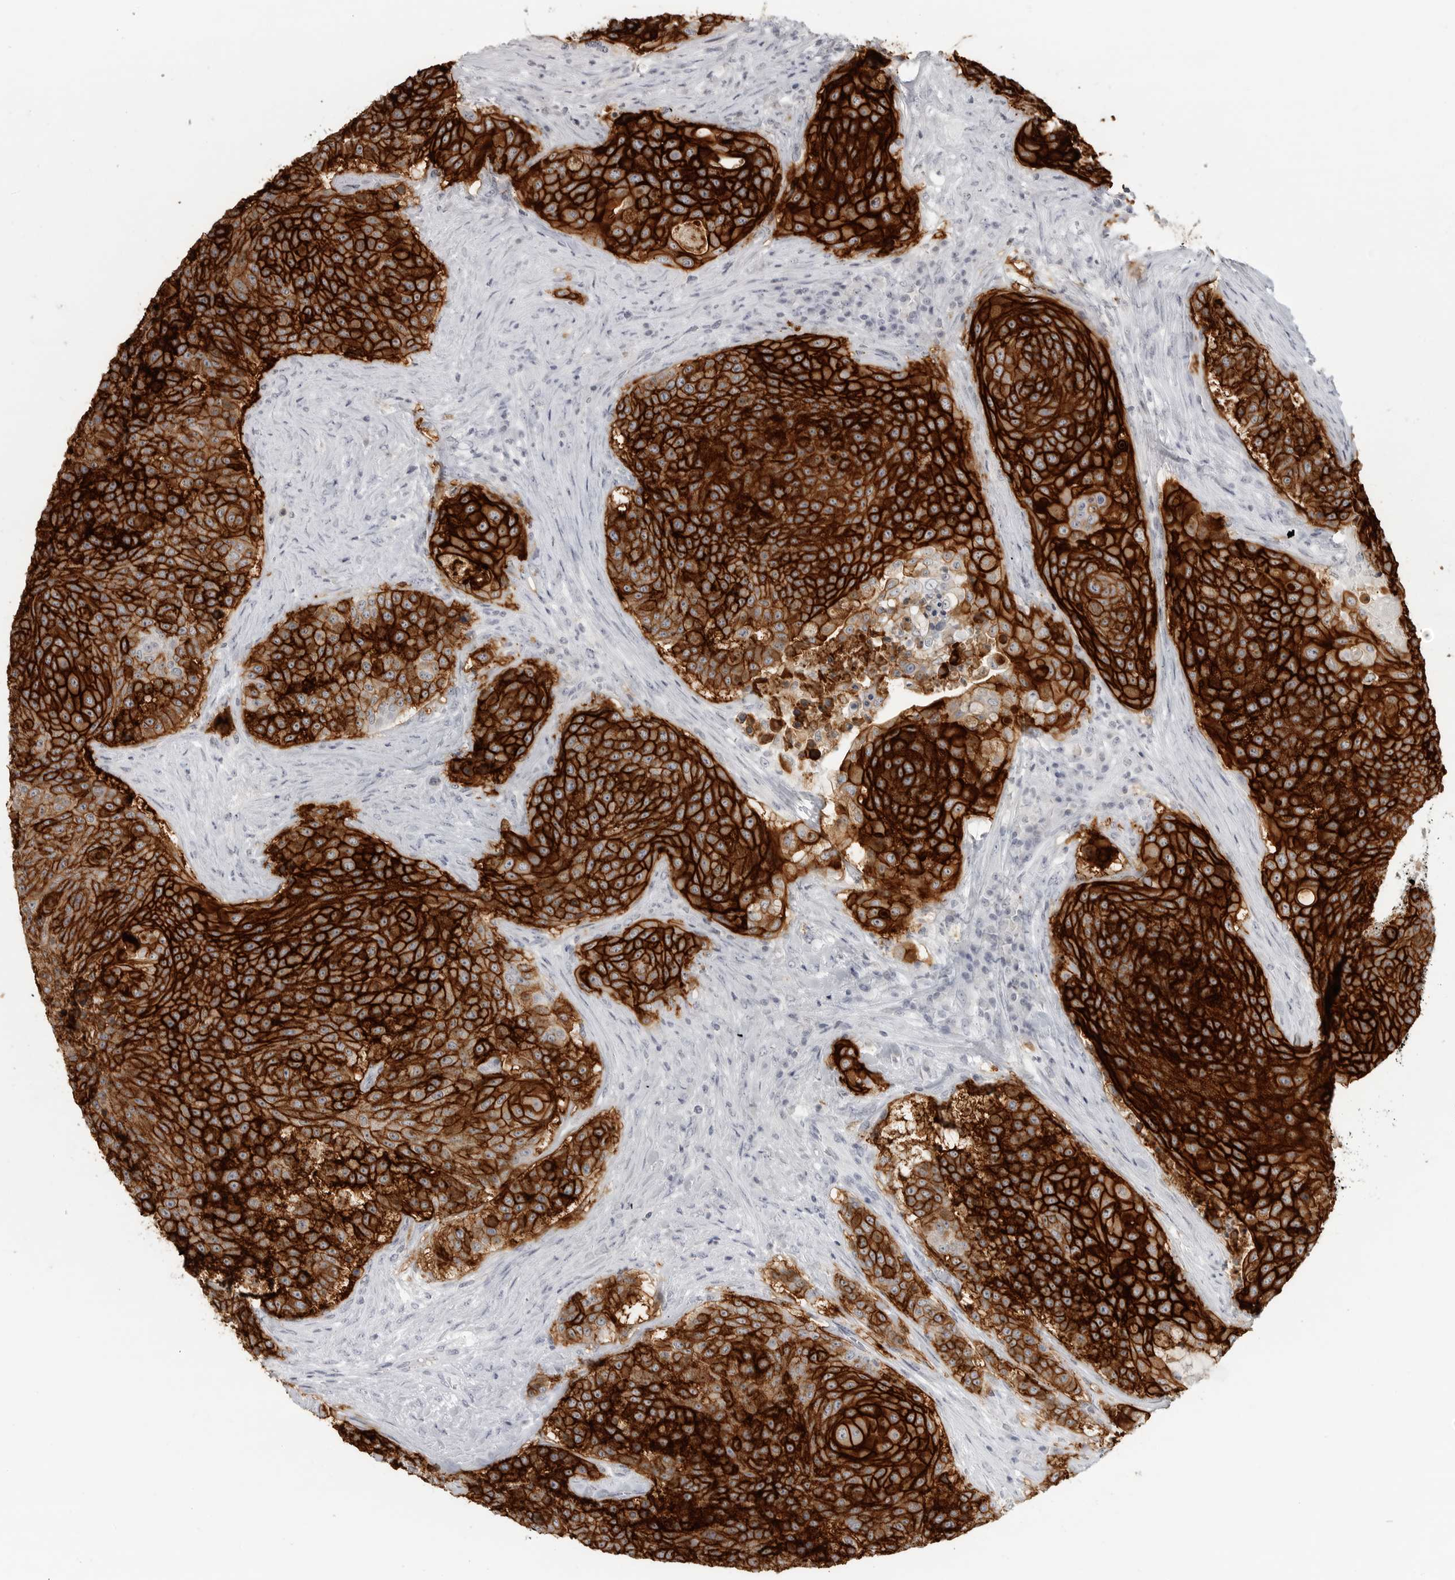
{"staining": {"intensity": "strong", "quantity": ">75%", "location": "cytoplasmic/membranous"}, "tissue": "urothelial cancer", "cell_type": "Tumor cells", "image_type": "cancer", "snomed": [{"axis": "morphology", "description": "Urothelial carcinoma, High grade"}, {"axis": "topography", "description": "Urinary bladder"}], "caption": "High-grade urothelial carcinoma stained with a brown dye demonstrates strong cytoplasmic/membranous positive staining in approximately >75% of tumor cells.", "gene": "LY6D", "patient": {"sex": "female", "age": 63}}